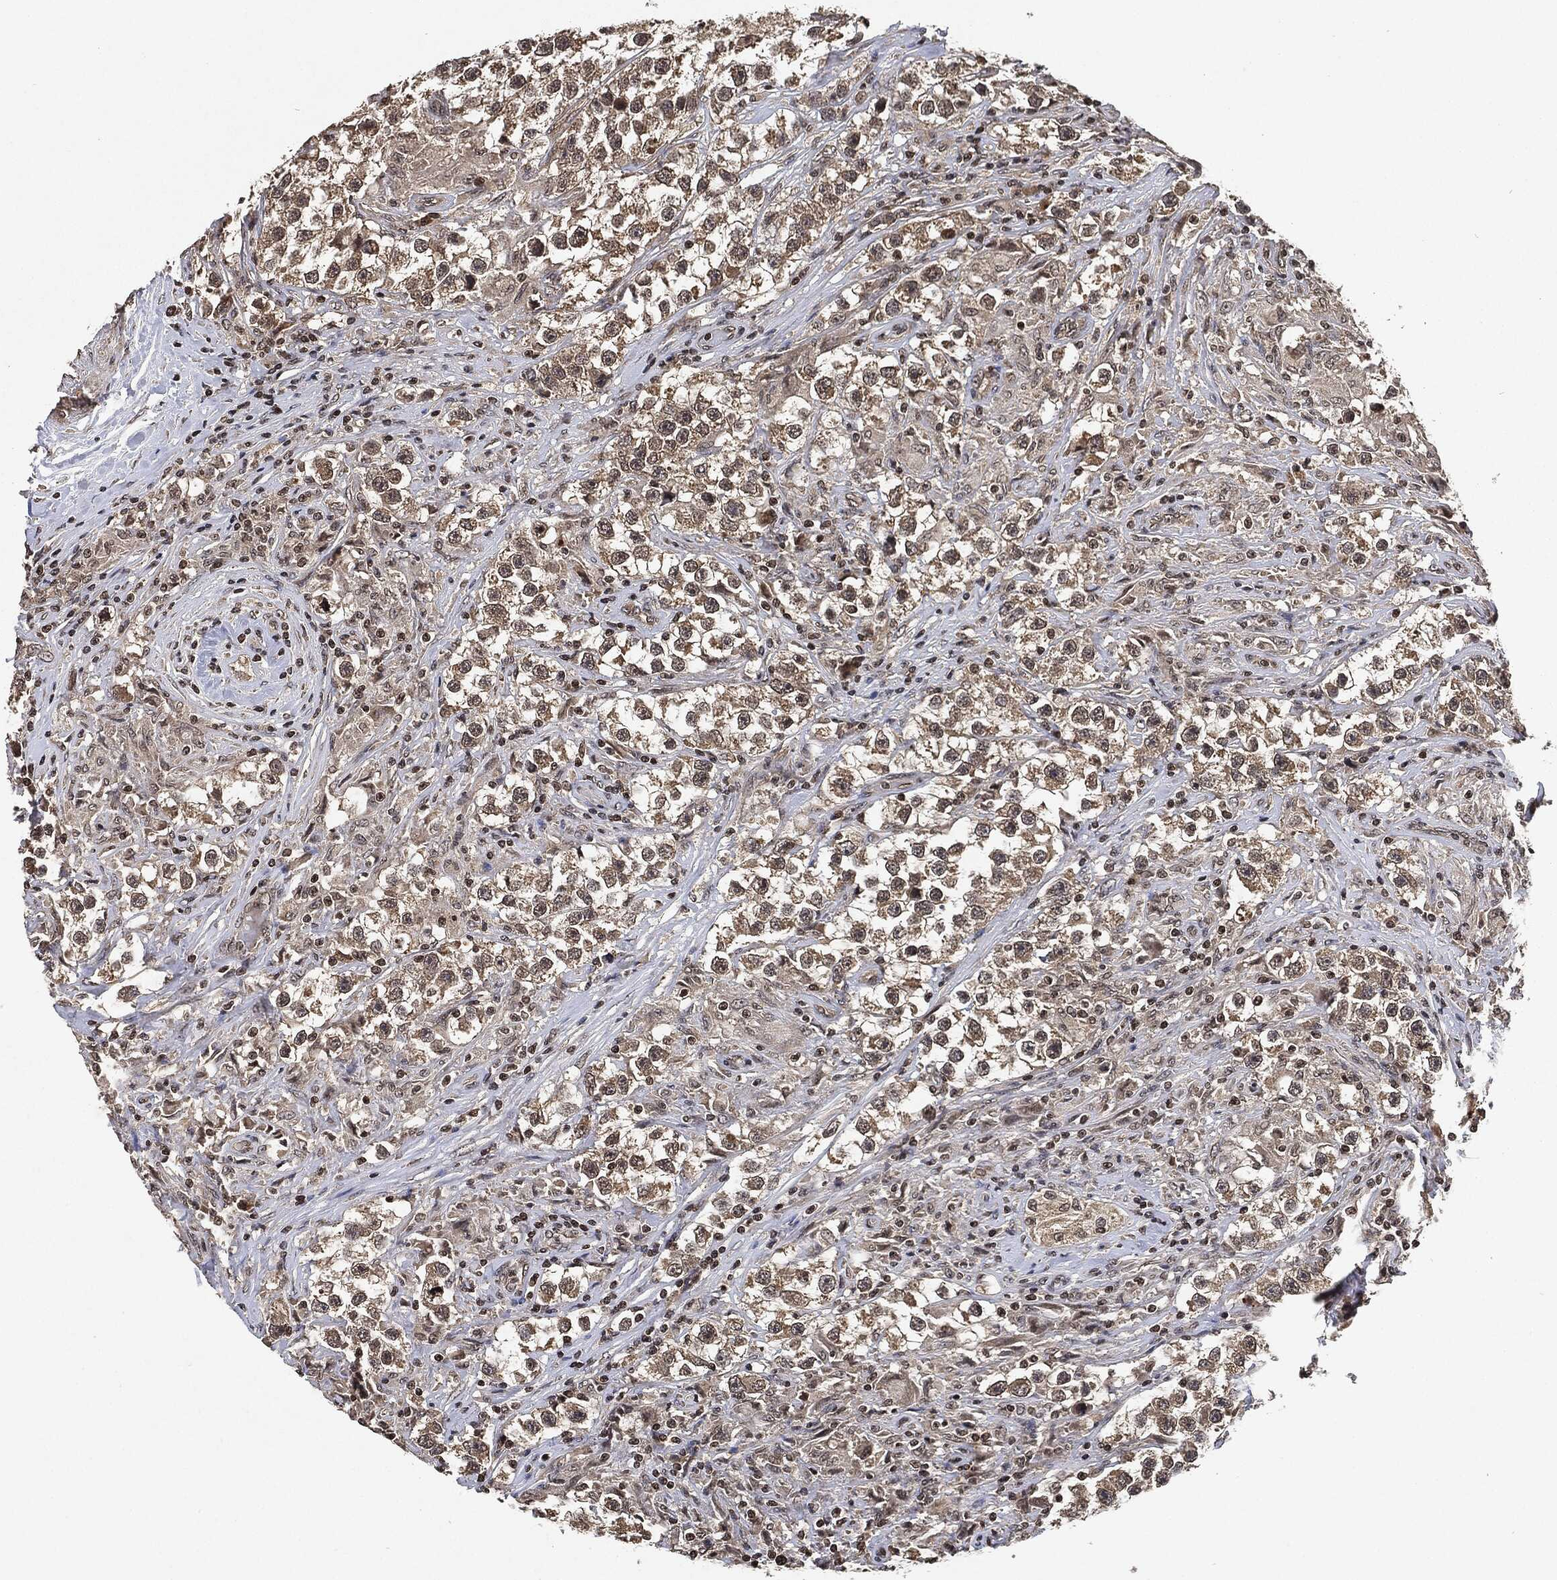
{"staining": {"intensity": "weak", "quantity": "25%-75%", "location": "cytoplasmic/membranous"}, "tissue": "testis cancer", "cell_type": "Tumor cells", "image_type": "cancer", "snomed": [{"axis": "morphology", "description": "Seminoma, NOS"}, {"axis": "topography", "description": "Testis"}], "caption": "Human testis cancer (seminoma) stained with a protein marker shows weak staining in tumor cells.", "gene": "PDK1", "patient": {"sex": "male", "age": 46}}